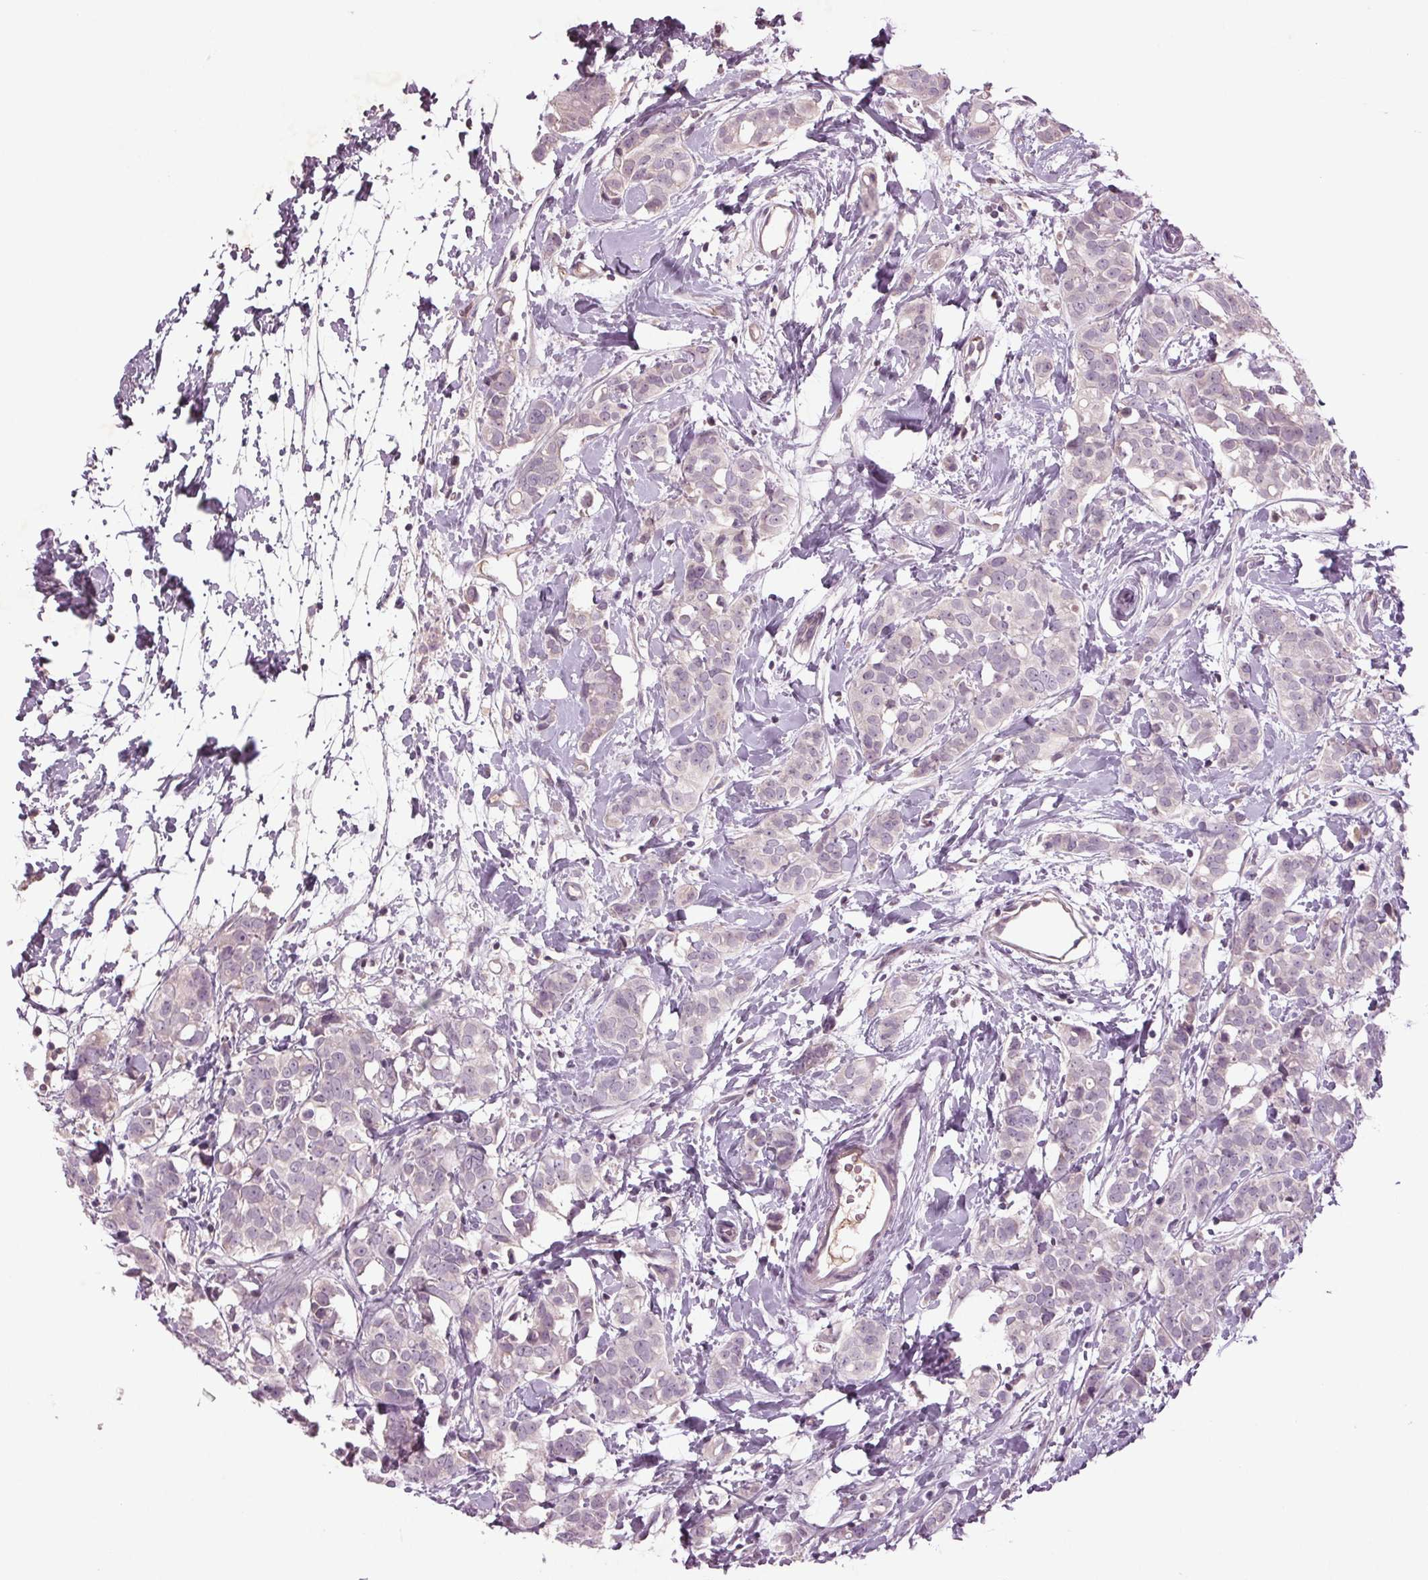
{"staining": {"intensity": "negative", "quantity": "none", "location": "none"}, "tissue": "breast cancer", "cell_type": "Tumor cells", "image_type": "cancer", "snomed": [{"axis": "morphology", "description": "Duct carcinoma"}, {"axis": "topography", "description": "Breast"}], "caption": "High power microscopy micrograph of an immunohistochemistry image of breast invasive ductal carcinoma, revealing no significant staining in tumor cells.", "gene": "BHLHE22", "patient": {"sex": "female", "age": 40}}